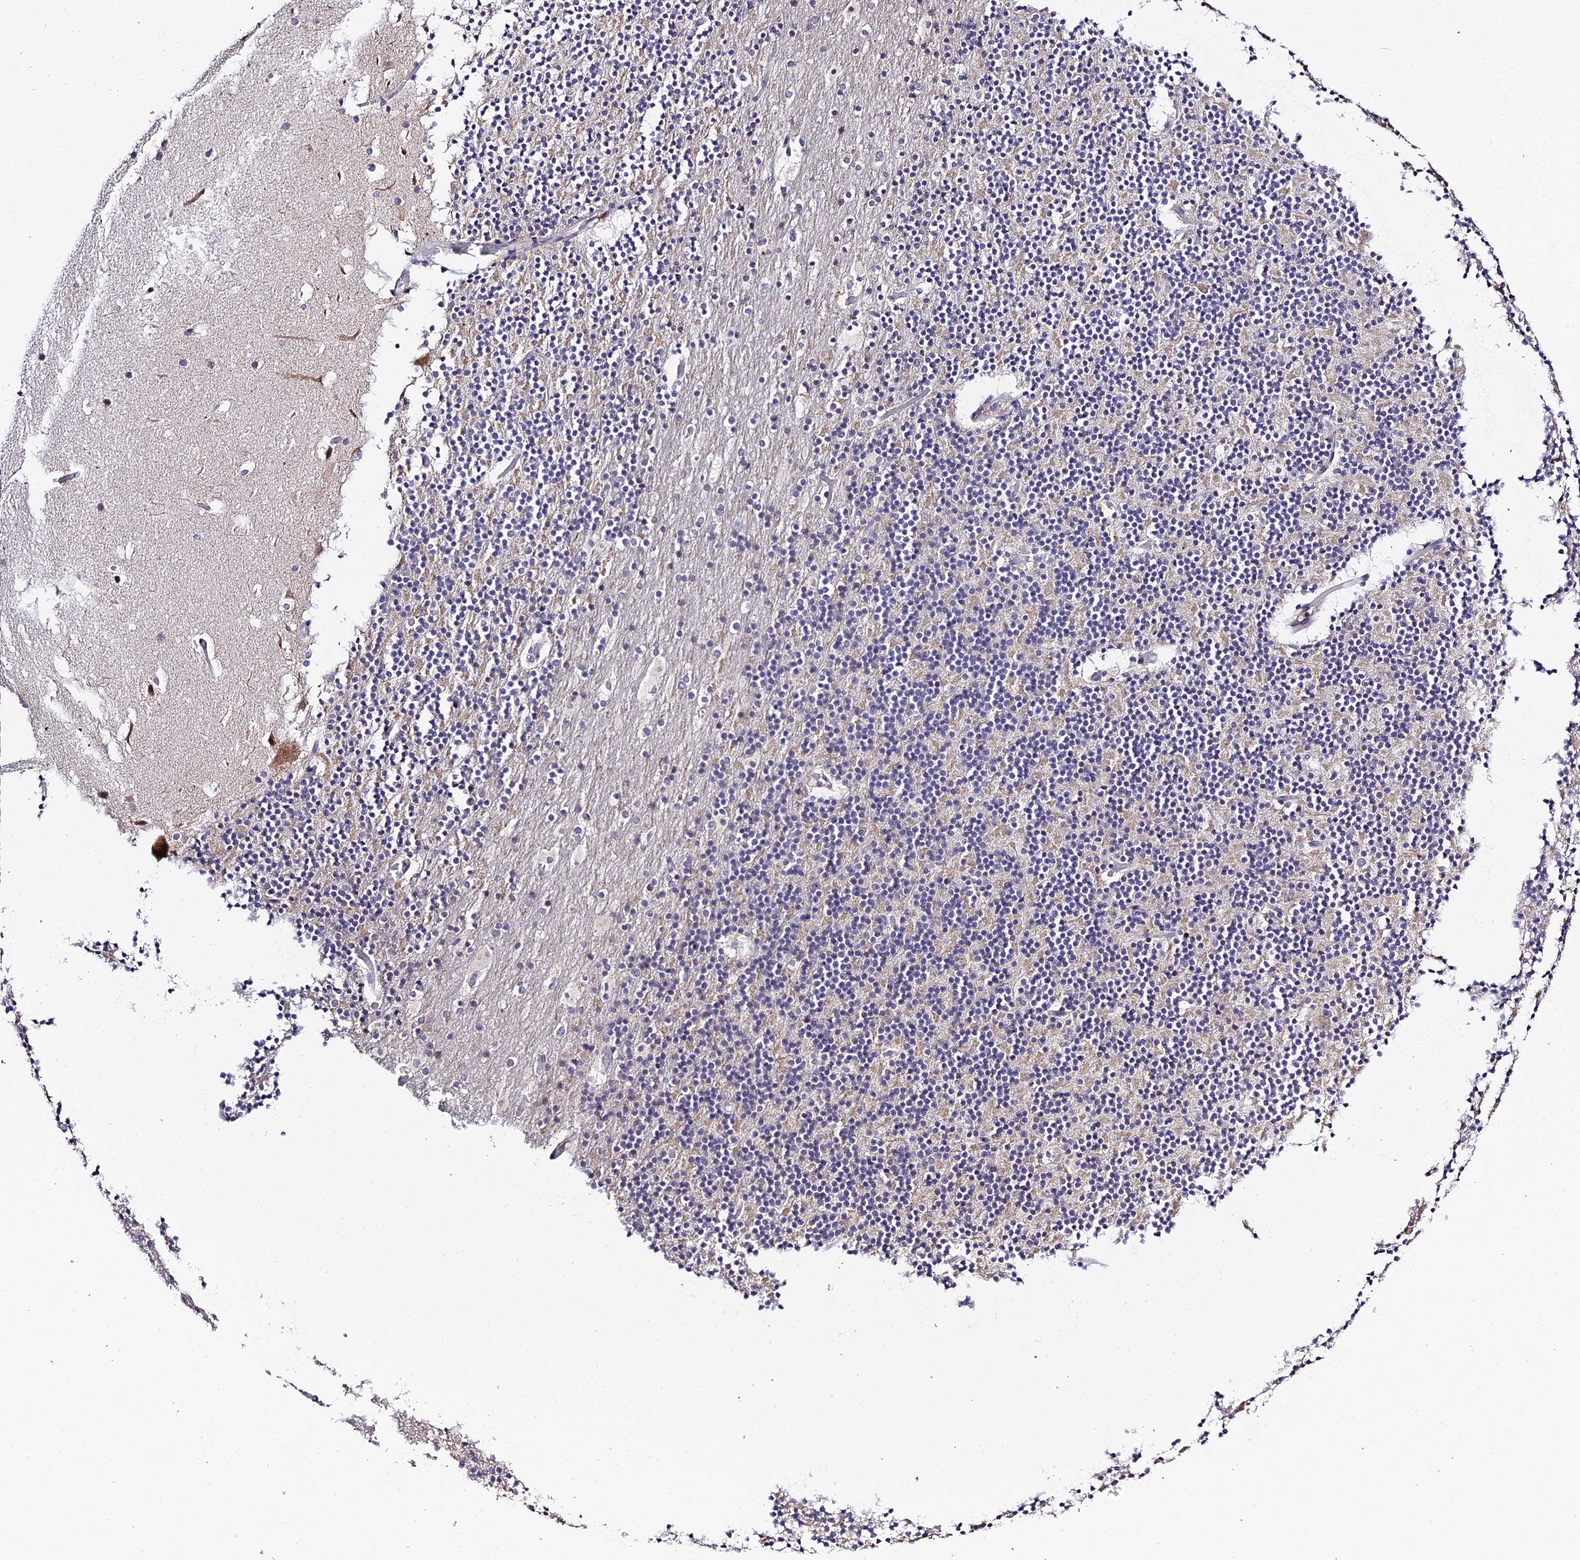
{"staining": {"intensity": "weak", "quantity": "<25%", "location": "cytoplasmic/membranous"}, "tissue": "cerebellum", "cell_type": "Cells in granular layer", "image_type": "normal", "snomed": [{"axis": "morphology", "description": "Normal tissue, NOS"}, {"axis": "topography", "description": "Cerebellum"}], "caption": "Photomicrograph shows no significant protein expression in cells in granular layer of normal cerebellum.", "gene": "TEKT1", "patient": {"sex": "male", "age": 57}}